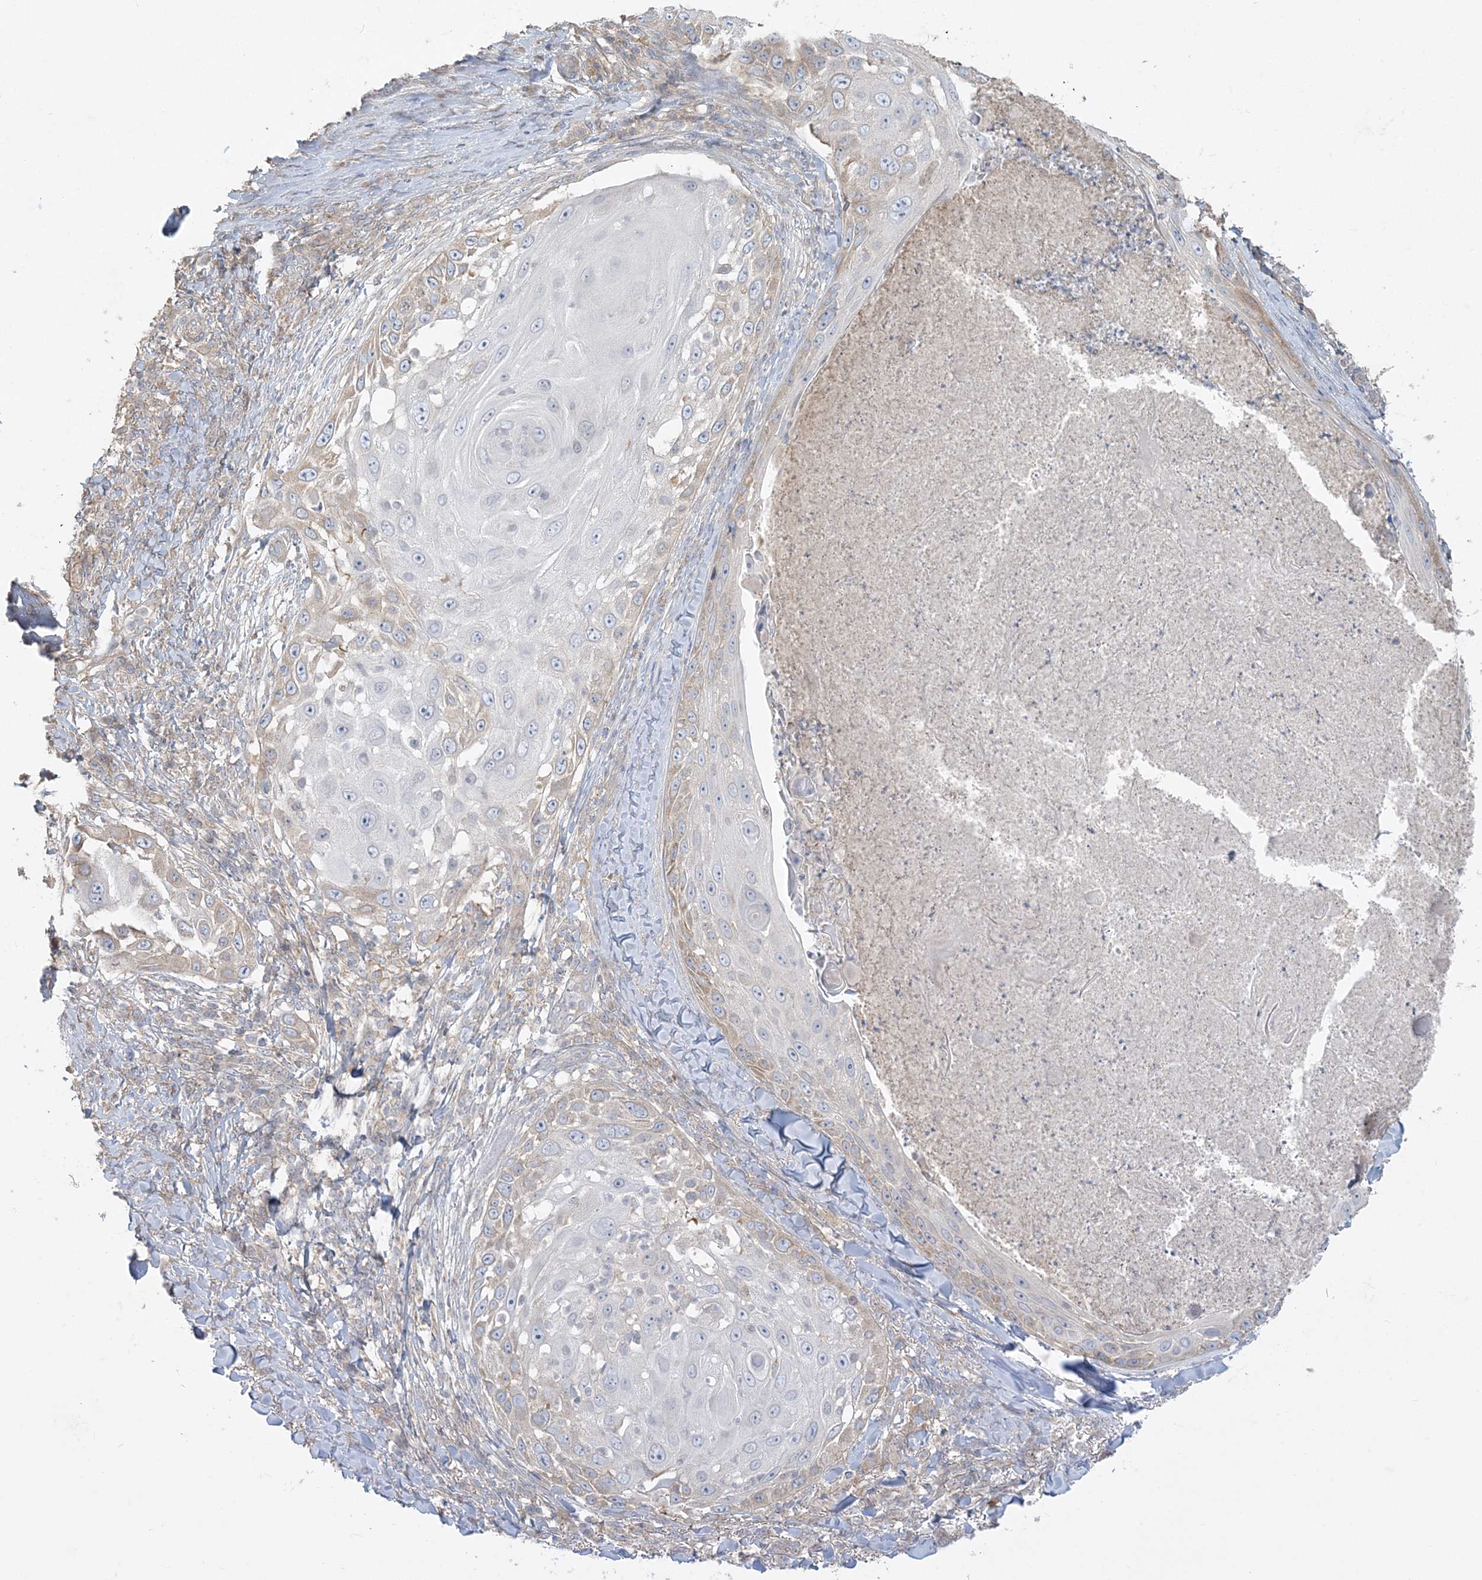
{"staining": {"intensity": "weak", "quantity": "25%-75%", "location": "cytoplasmic/membranous"}, "tissue": "skin cancer", "cell_type": "Tumor cells", "image_type": "cancer", "snomed": [{"axis": "morphology", "description": "Squamous cell carcinoma, NOS"}, {"axis": "topography", "description": "Skin"}], "caption": "Squamous cell carcinoma (skin) stained for a protein displays weak cytoplasmic/membranous positivity in tumor cells. (DAB (3,3'-diaminobenzidine) = brown stain, brightfield microscopy at high magnification).", "gene": "ZC3H6", "patient": {"sex": "female", "age": 44}}